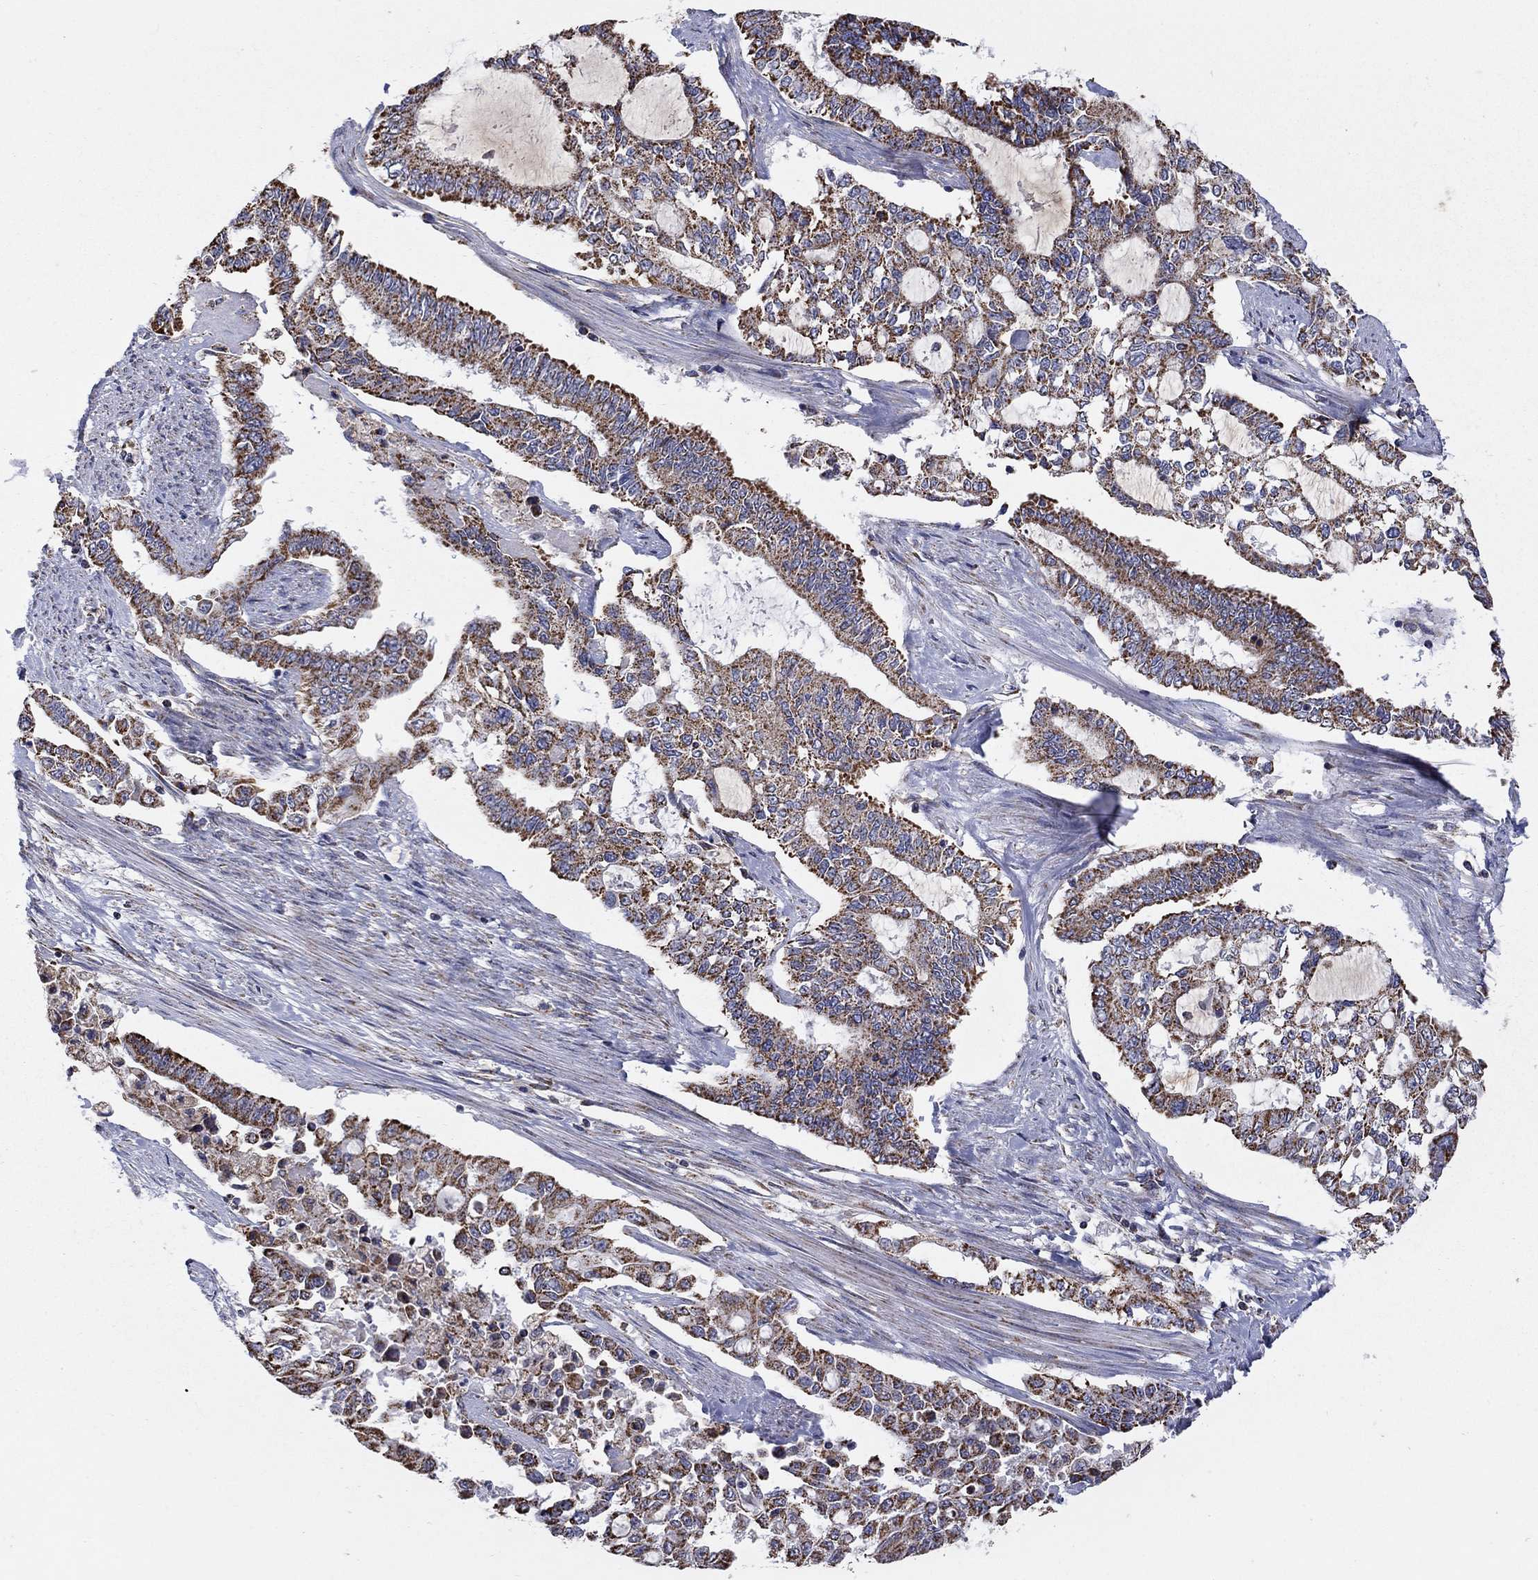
{"staining": {"intensity": "strong", "quantity": ">75%", "location": "cytoplasmic/membranous"}, "tissue": "endometrial cancer", "cell_type": "Tumor cells", "image_type": "cancer", "snomed": [{"axis": "morphology", "description": "Adenocarcinoma, NOS"}, {"axis": "topography", "description": "Uterus"}], "caption": "Endometrial cancer stained with a brown dye reveals strong cytoplasmic/membranous positive expression in approximately >75% of tumor cells.", "gene": "HPS5", "patient": {"sex": "female", "age": 59}}